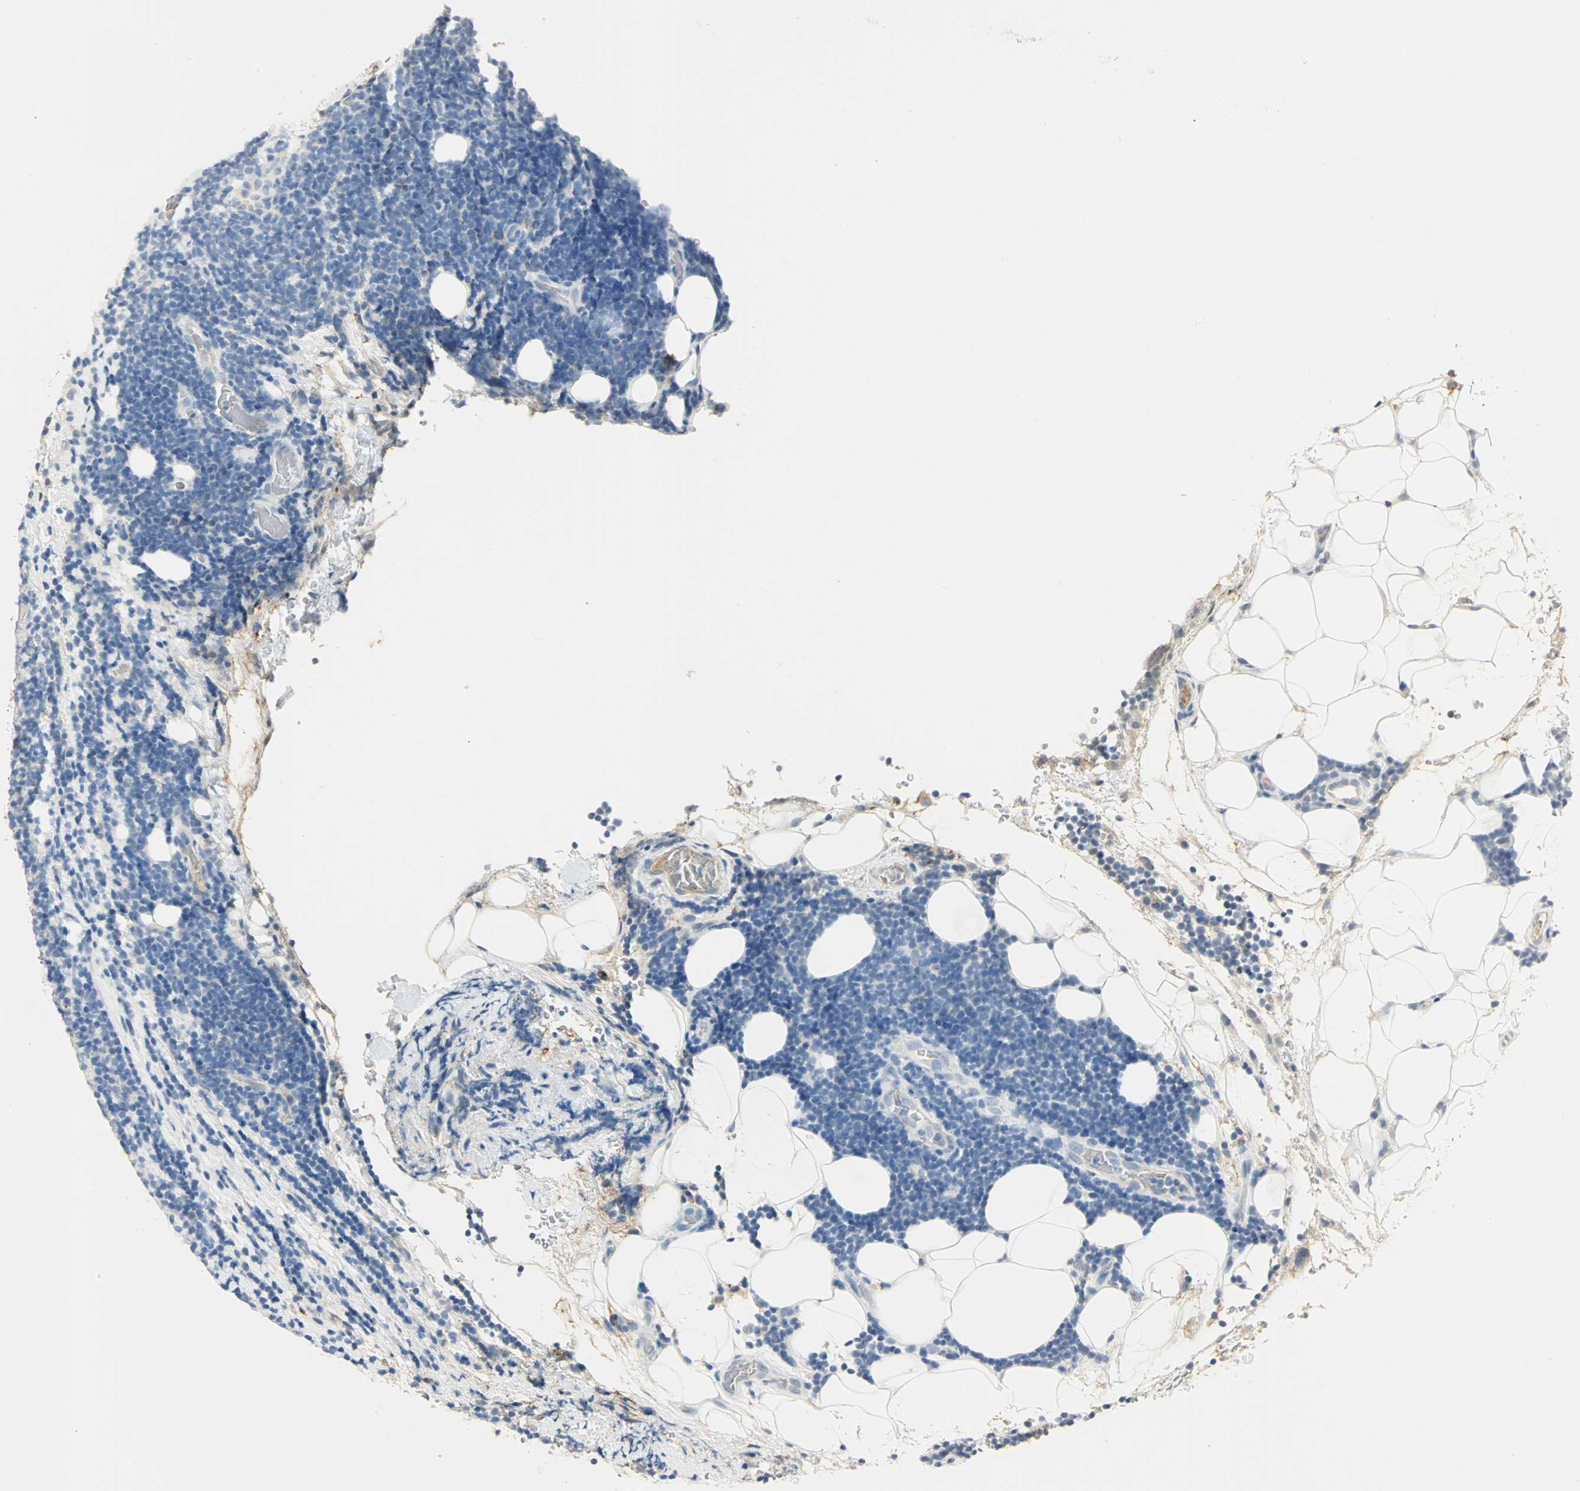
{"staining": {"intensity": "negative", "quantity": "none", "location": "none"}, "tissue": "lymphoma", "cell_type": "Tumor cells", "image_type": "cancer", "snomed": [{"axis": "morphology", "description": "Malignant lymphoma, non-Hodgkin's type, Low grade"}, {"axis": "topography", "description": "Lymph node"}], "caption": "There is no significant expression in tumor cells of malignant lymphoma, non-Hodgkin's type (low-grade). (DAB immunohistochemistry (IHC) with hematoxylin counter stain).", "gene": "ANXA4", "patient": {"sex": "male", "age": 83}}